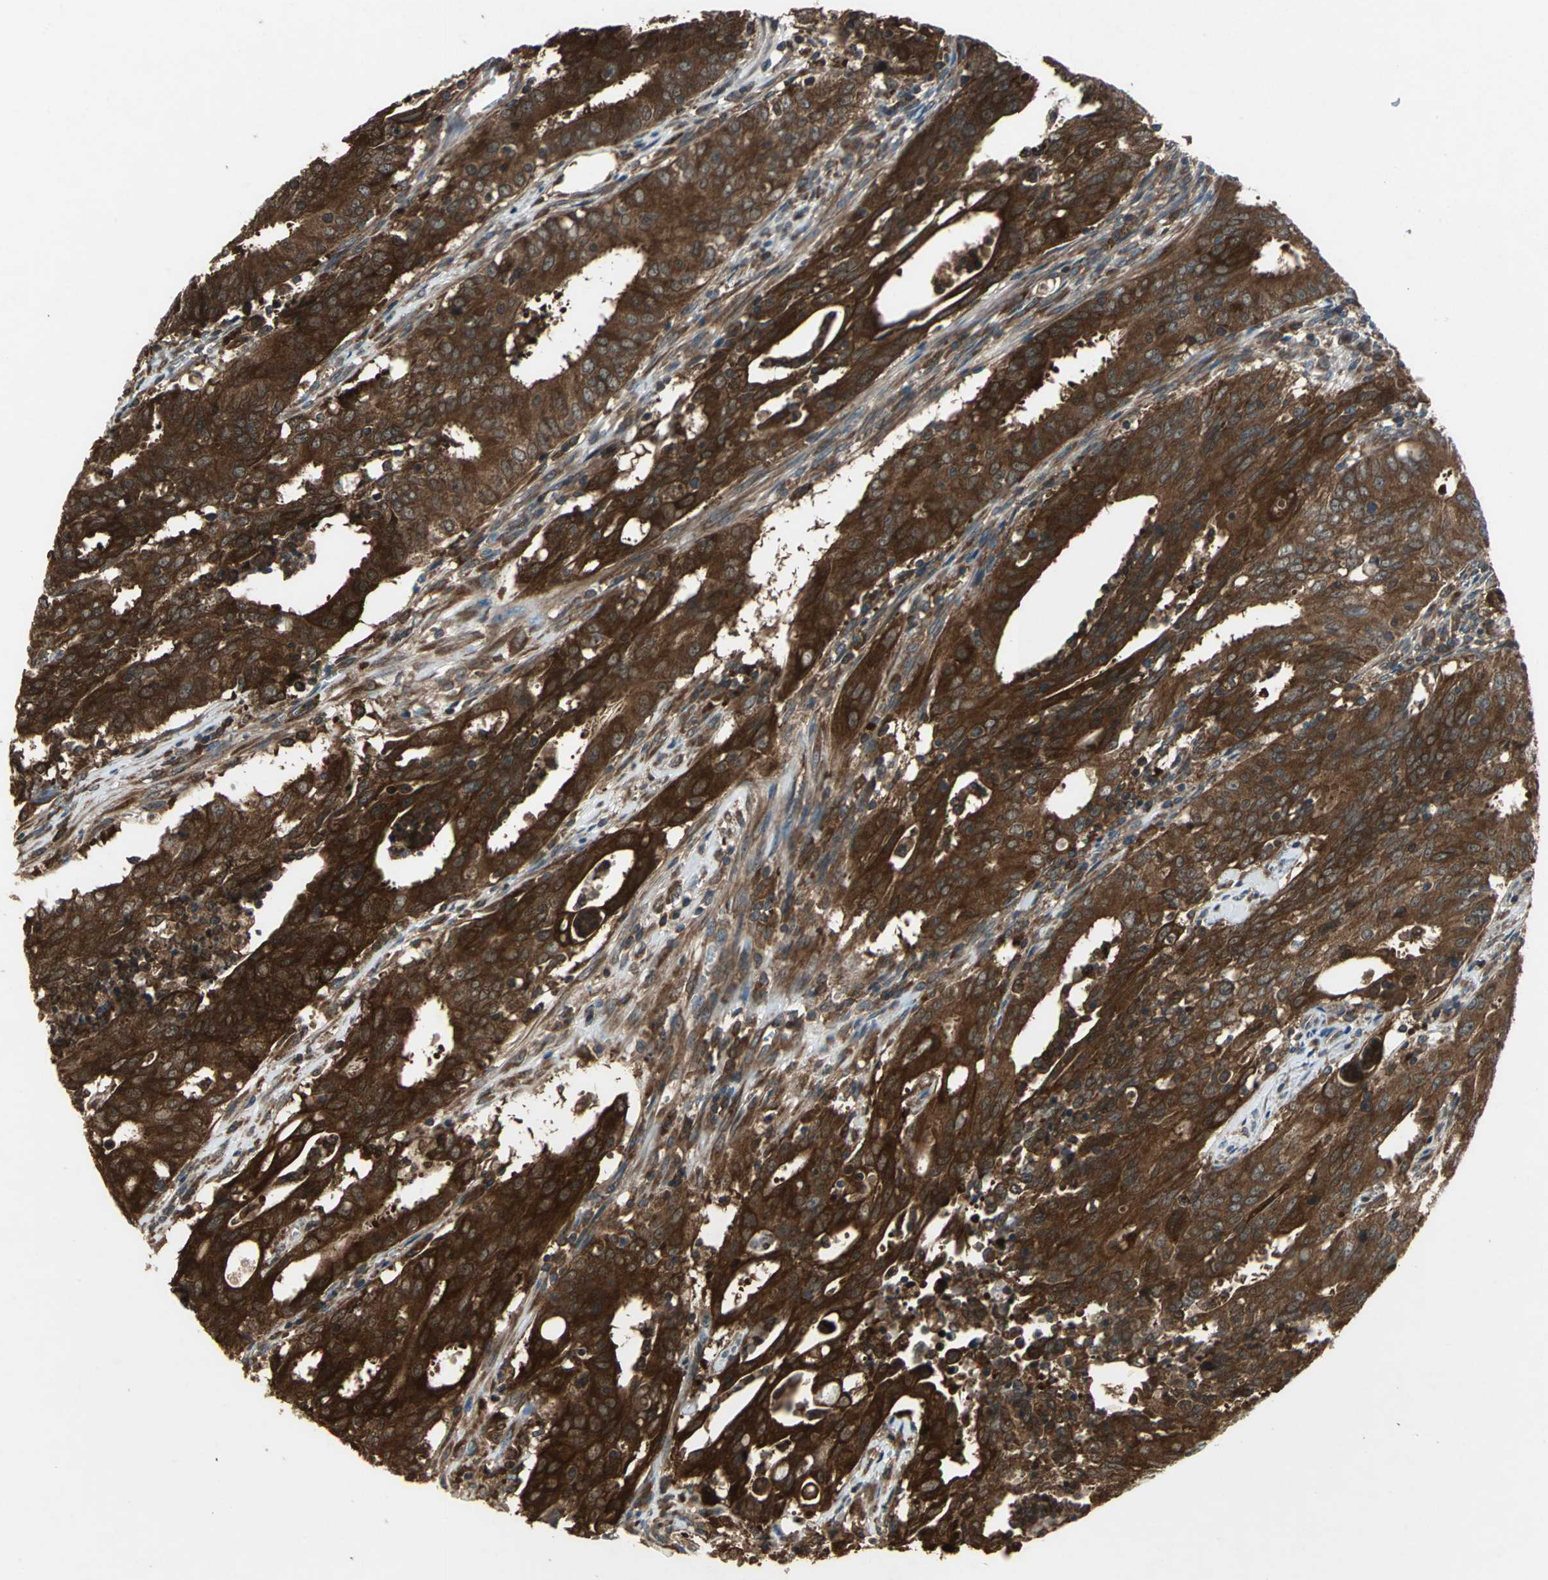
{"staining": {"intensity": "strong", "quantity": ">75%", "location": "cytoplasmic/membranous"}, "tissue": "cervical cancer", "cell_type": "Tumor cells", "image_type": "cancer", "snomed": [{"axis": "morphology", "description": "Adenocarcinoma, NOS"}, {"axis": "topography", "description": "Cervix"}], "caption": "High-power microscopy captured an immunohistochemistry (IHC) micrograph of cervical cancer, revealing strong cytoplasmic/membranous staining in about >75% of tumor cells.", "gene": "CAPN1", "patient": {"sex": "female", "age": 44}}